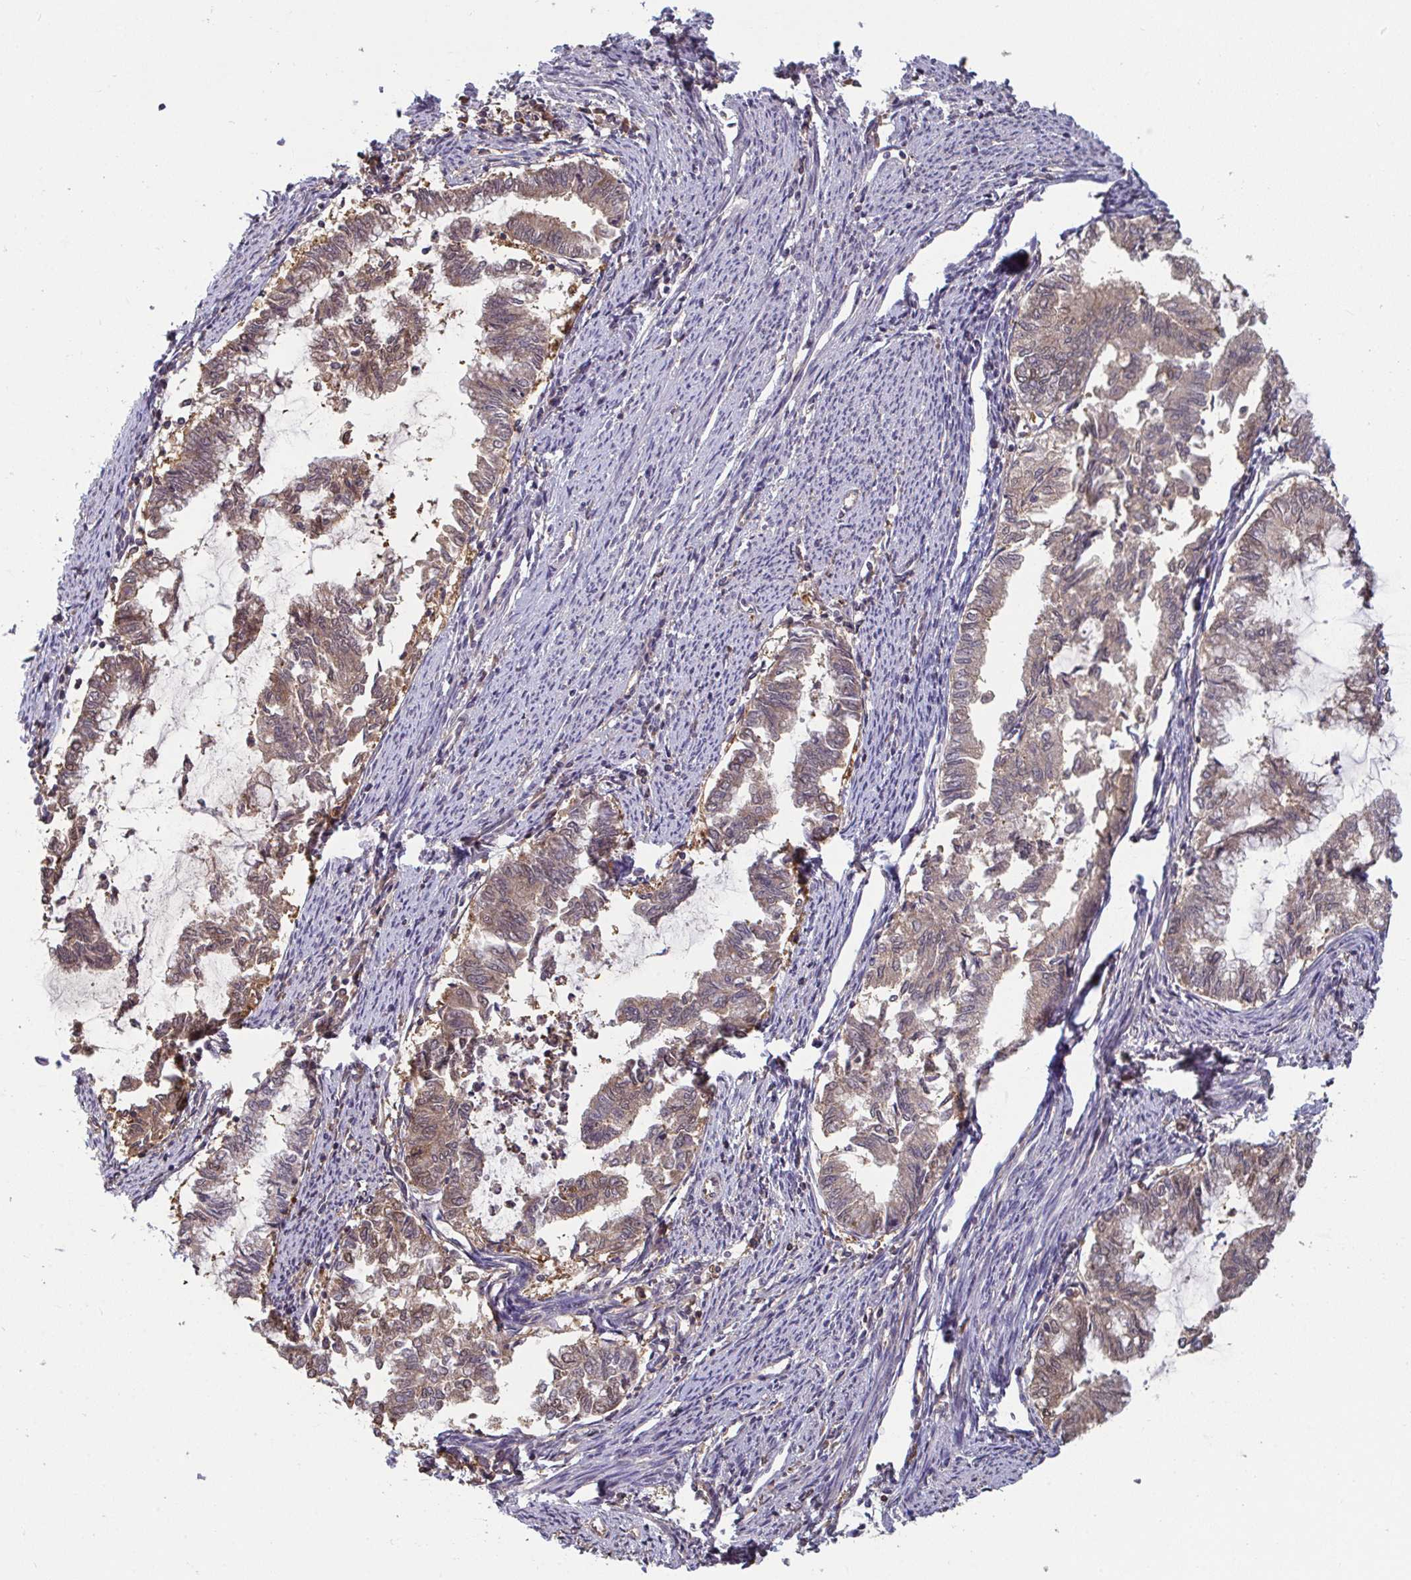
{"staining": {"intensity": "moderate", "quantity": ">75%", "location": "cytoplasmic/membranous,nuclear"}, "tissue": "endometrial cancer", "cell_type": "Tumor cells", "image_type": "cancer", "snomed": [{"axis": "morphology", "description": "Adenocarcinoma, NOS"}, {"axis": "topography", "description": "Endometrium"}], "caption": "Human adenocarcinoma (endometrial) stained with a brown dye reveals moderate cytoplasmic/membranous and nuclear positive expression in about >75% of tumor cells.", "gene": "TTC9C", "patient": {"sex": "female", "age": 79}}